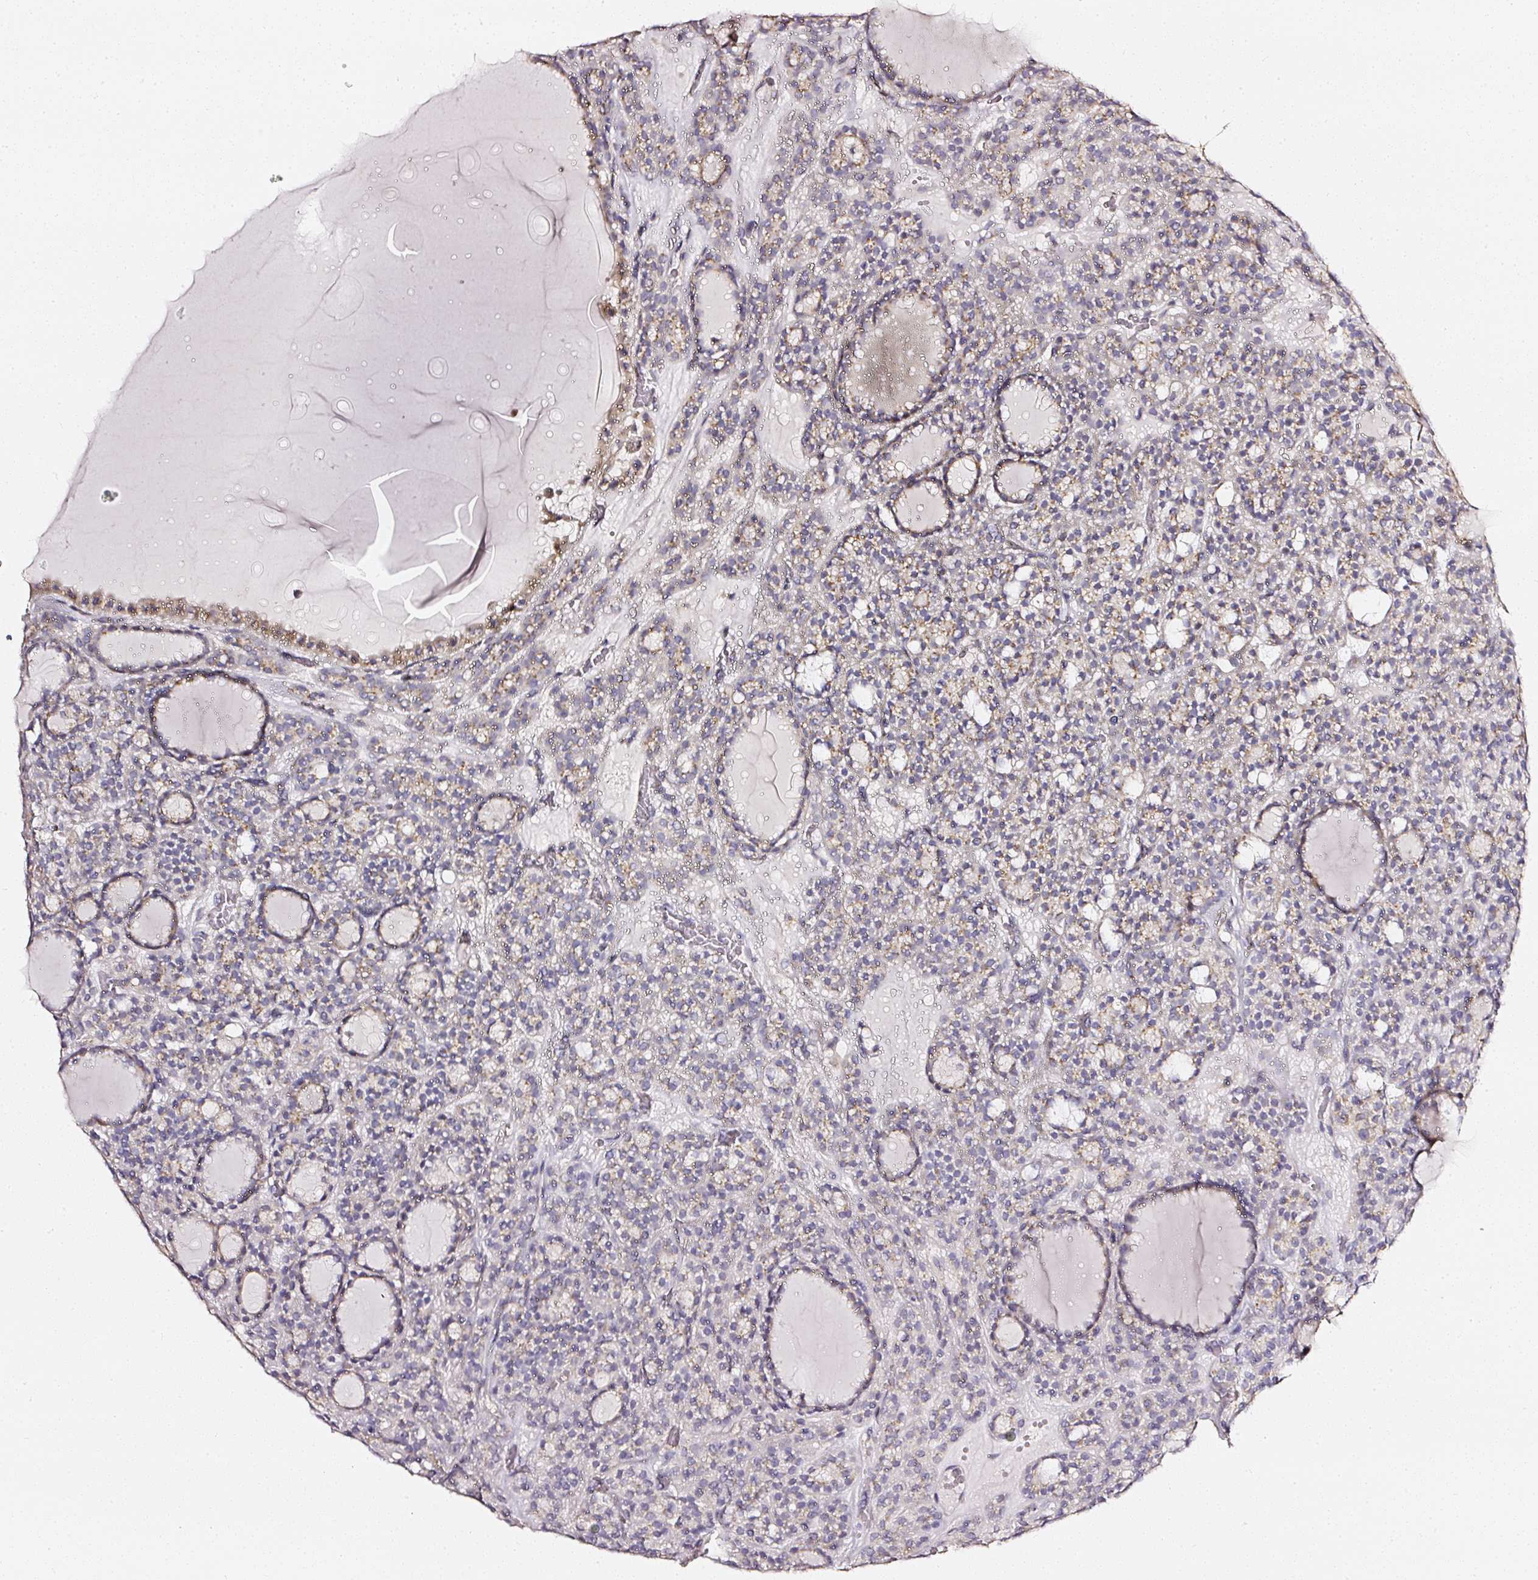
{"staining": {"intensity": "weak", "quantity": "25%-75%", "location": "cytoplasmic/membranous"}, "tissue": "thyroid cancer", "cell_type": "Tumor cells", "image_type": "cancer", "snomed": [{"axis": "morphology", "description": "Follicular adenoma carcinoma, NOS"}, {"axis": "topography", "description": "Thyroid gland"}], "caption": "Brown immunohistochemical staining in human thyroid cancer (follicular adenoma carcinoma) demonstrates weak cytoplasmic/membranous staining in approximately 25%-75% of tumor cells.", "gene": "NTRK1", "patient": {"sex": "female", "age": 63}}